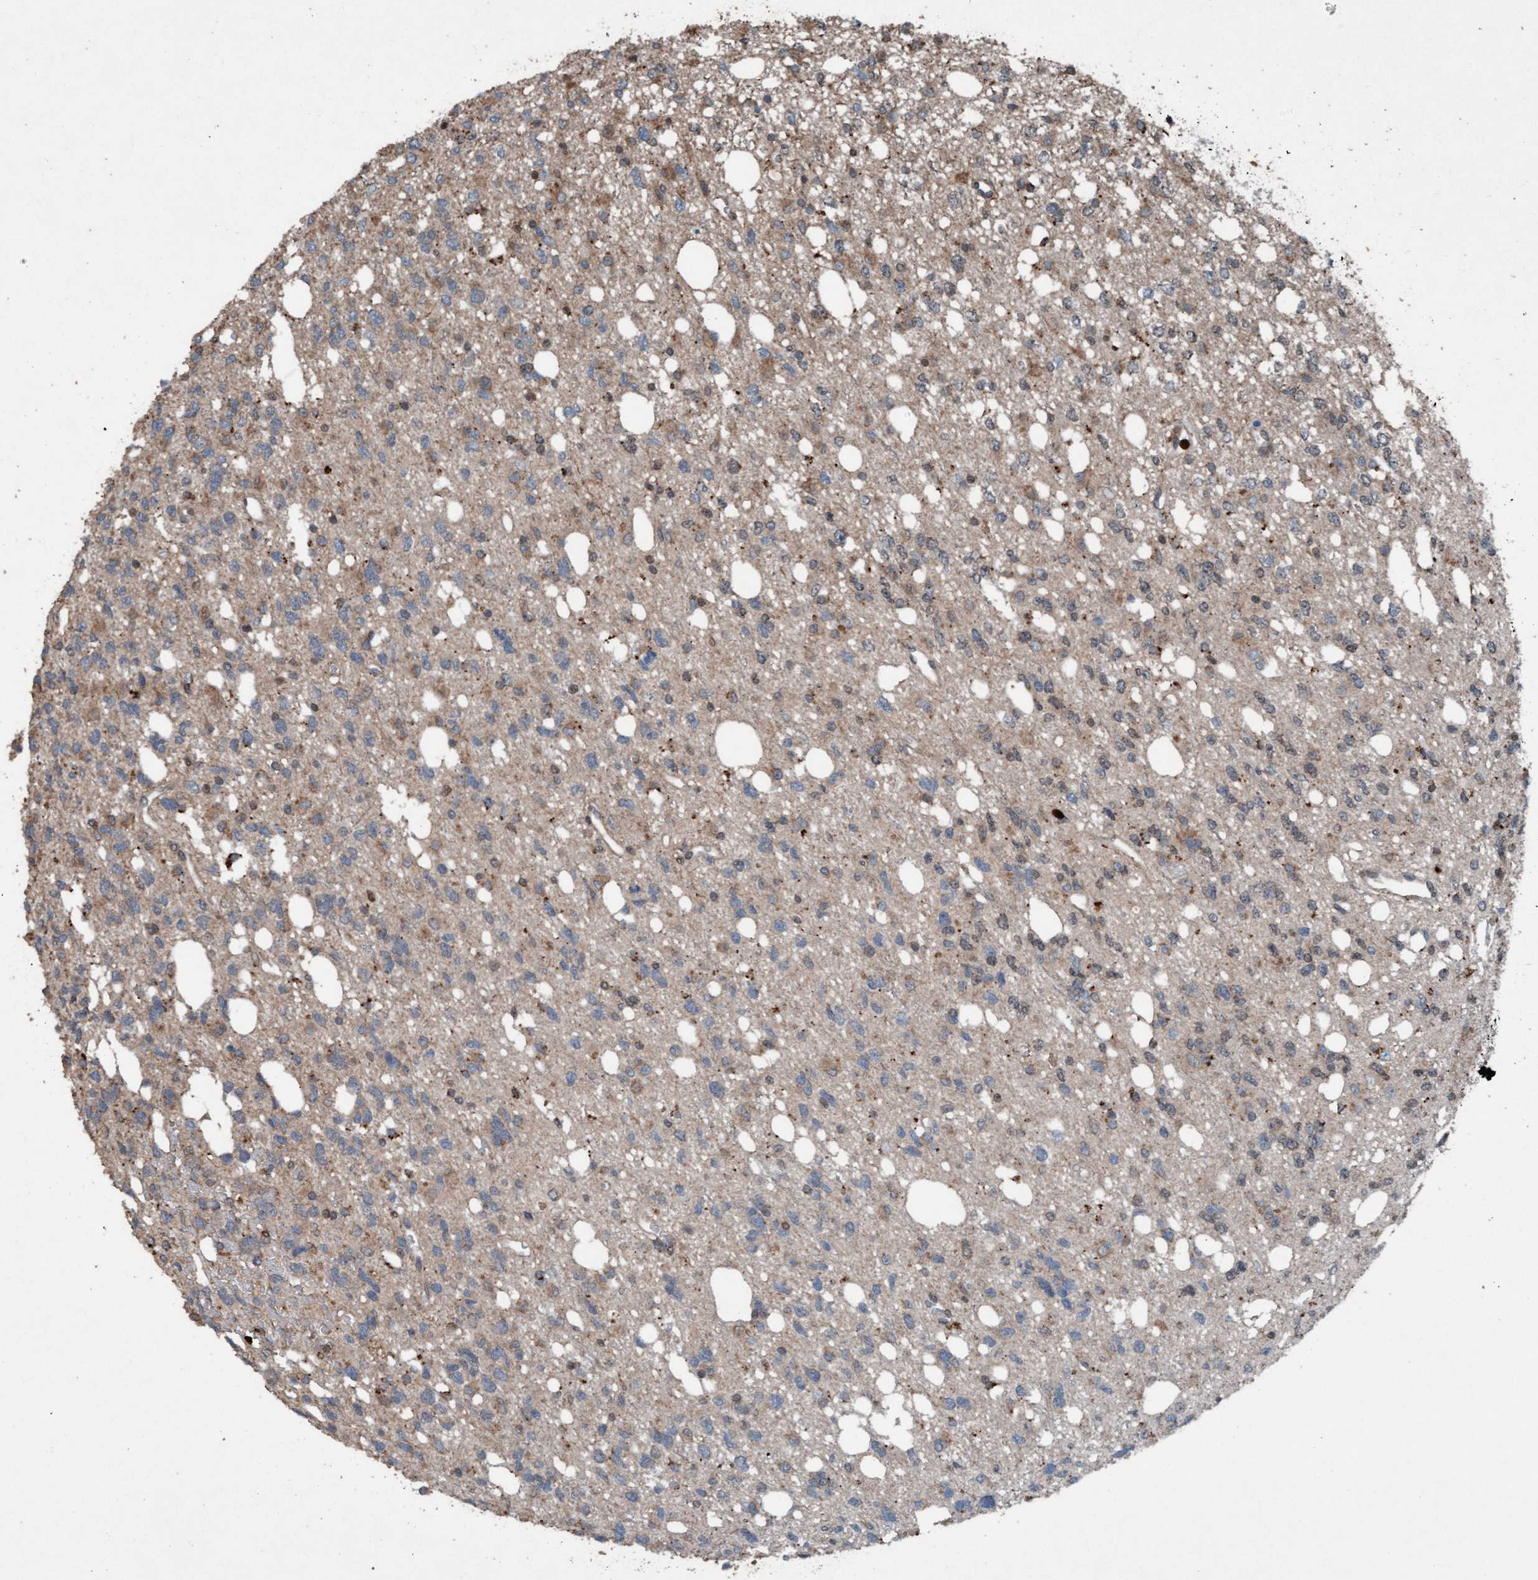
{"staining": {"intensity": "moderate", "quantity": "<25%", "location": "cytoplasmic/membranous"}, "tissue": "glioma", "cell_type": "Tumor cells", "image_type": "cancer", "snomed": [{"axis": "morphology", "description": "Glioma, malignant, High grade"}, {"axis": "topography", "description": "Brain"}], "caption": "Glioma stained with DAB IHC exhibits low levels of moderate cytoplasmic/membranous positivity in approximately <25% of tumor cells.", "gene": "PLXNB2", "patient": {"sex": "female", "age": 62}}